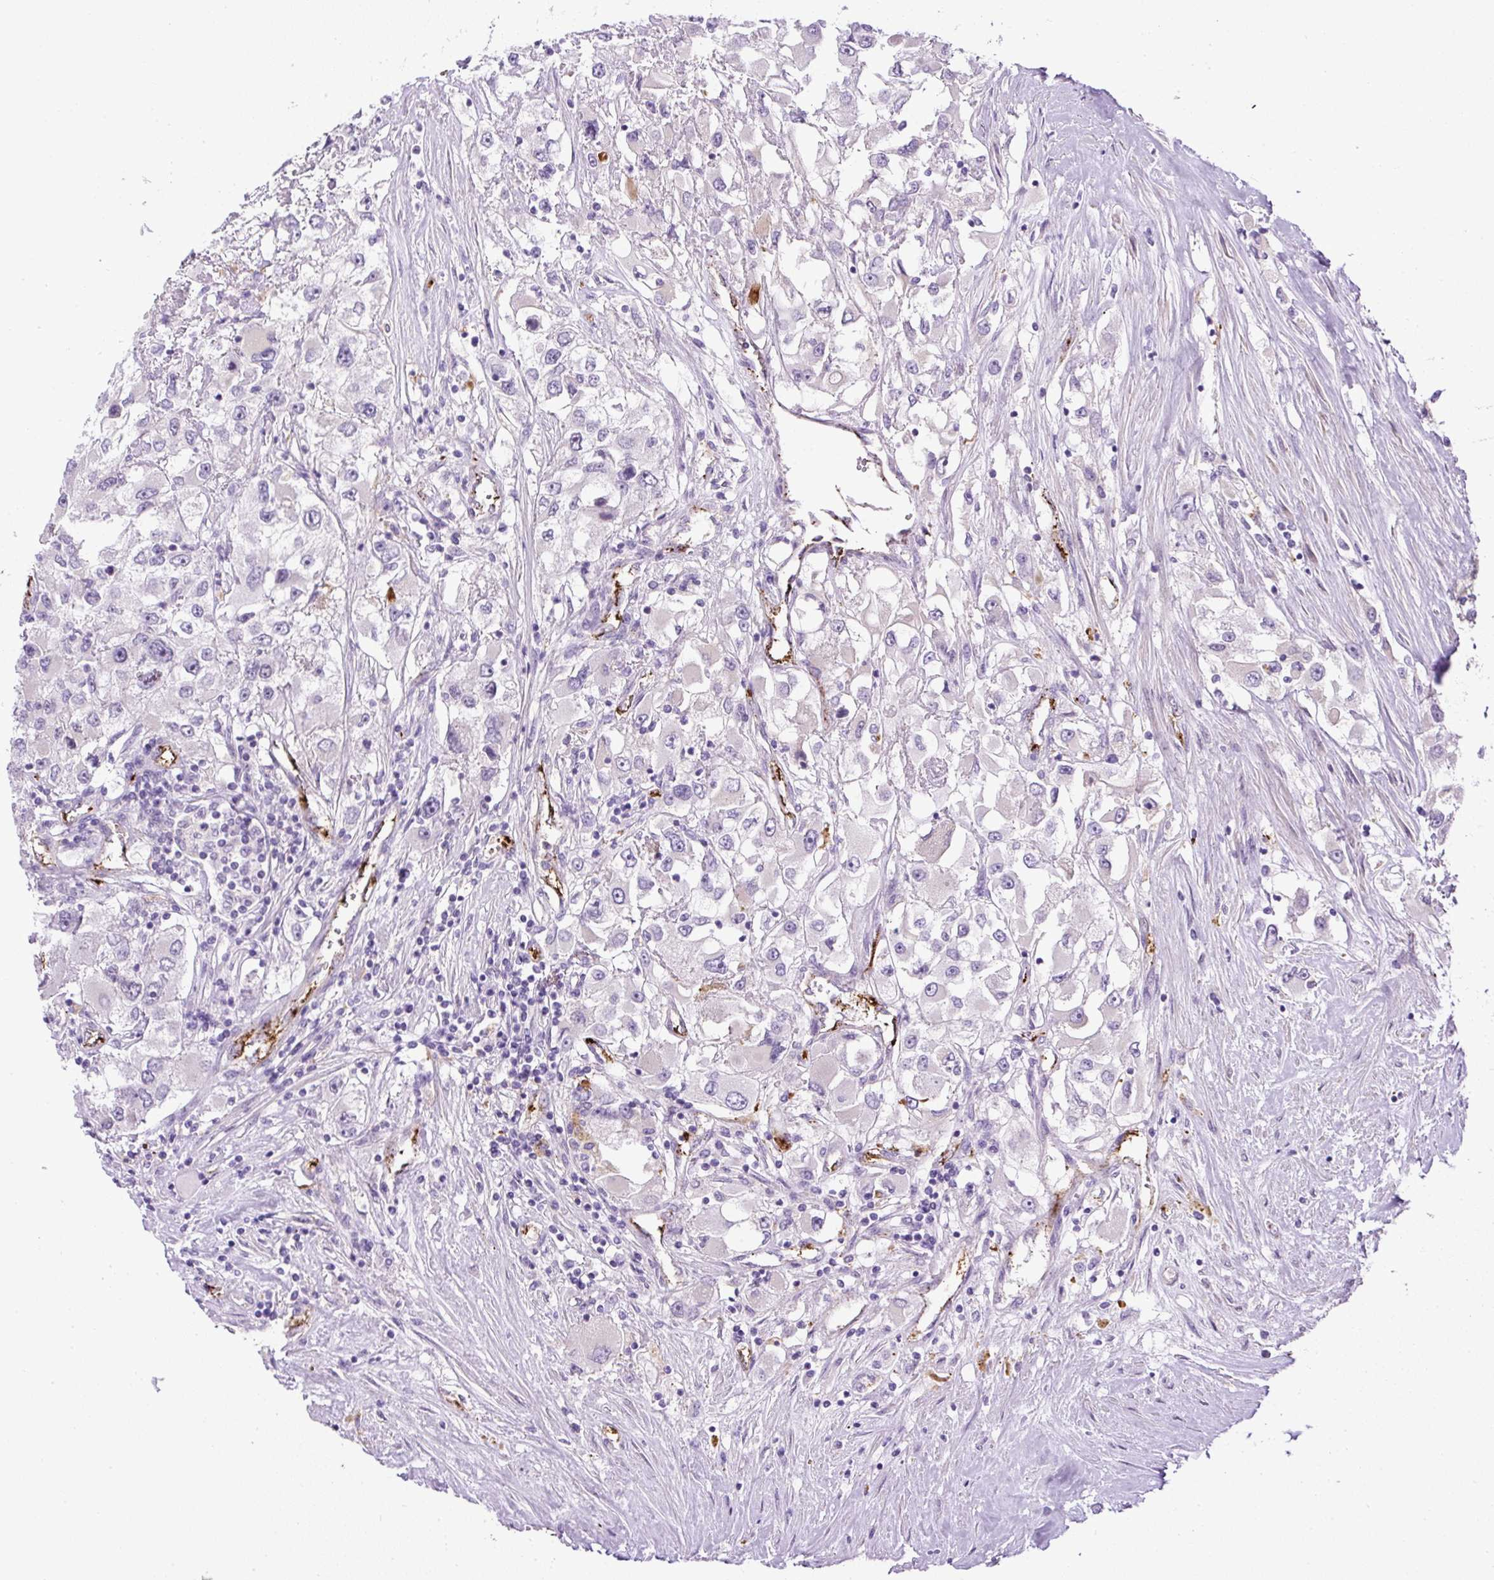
{"staining": {"intensity": "negative", "quantity": "none", "location": "none"}, "tissue": "renal cancer", "cell_type": "Tumor cells", "image_type": "cancer", "snomed": [{"axis": "morphology", "description": "Adenocarcinoma, NOS"}, {"axis": "topography", "description": "Kidney"}], "caption": "A photomicrograph of human adenocarcinoma (renal) is negative for staining in tumor cells.", "gene": "LEFTY2", "patient": {"sex": "female", "age": 52}}